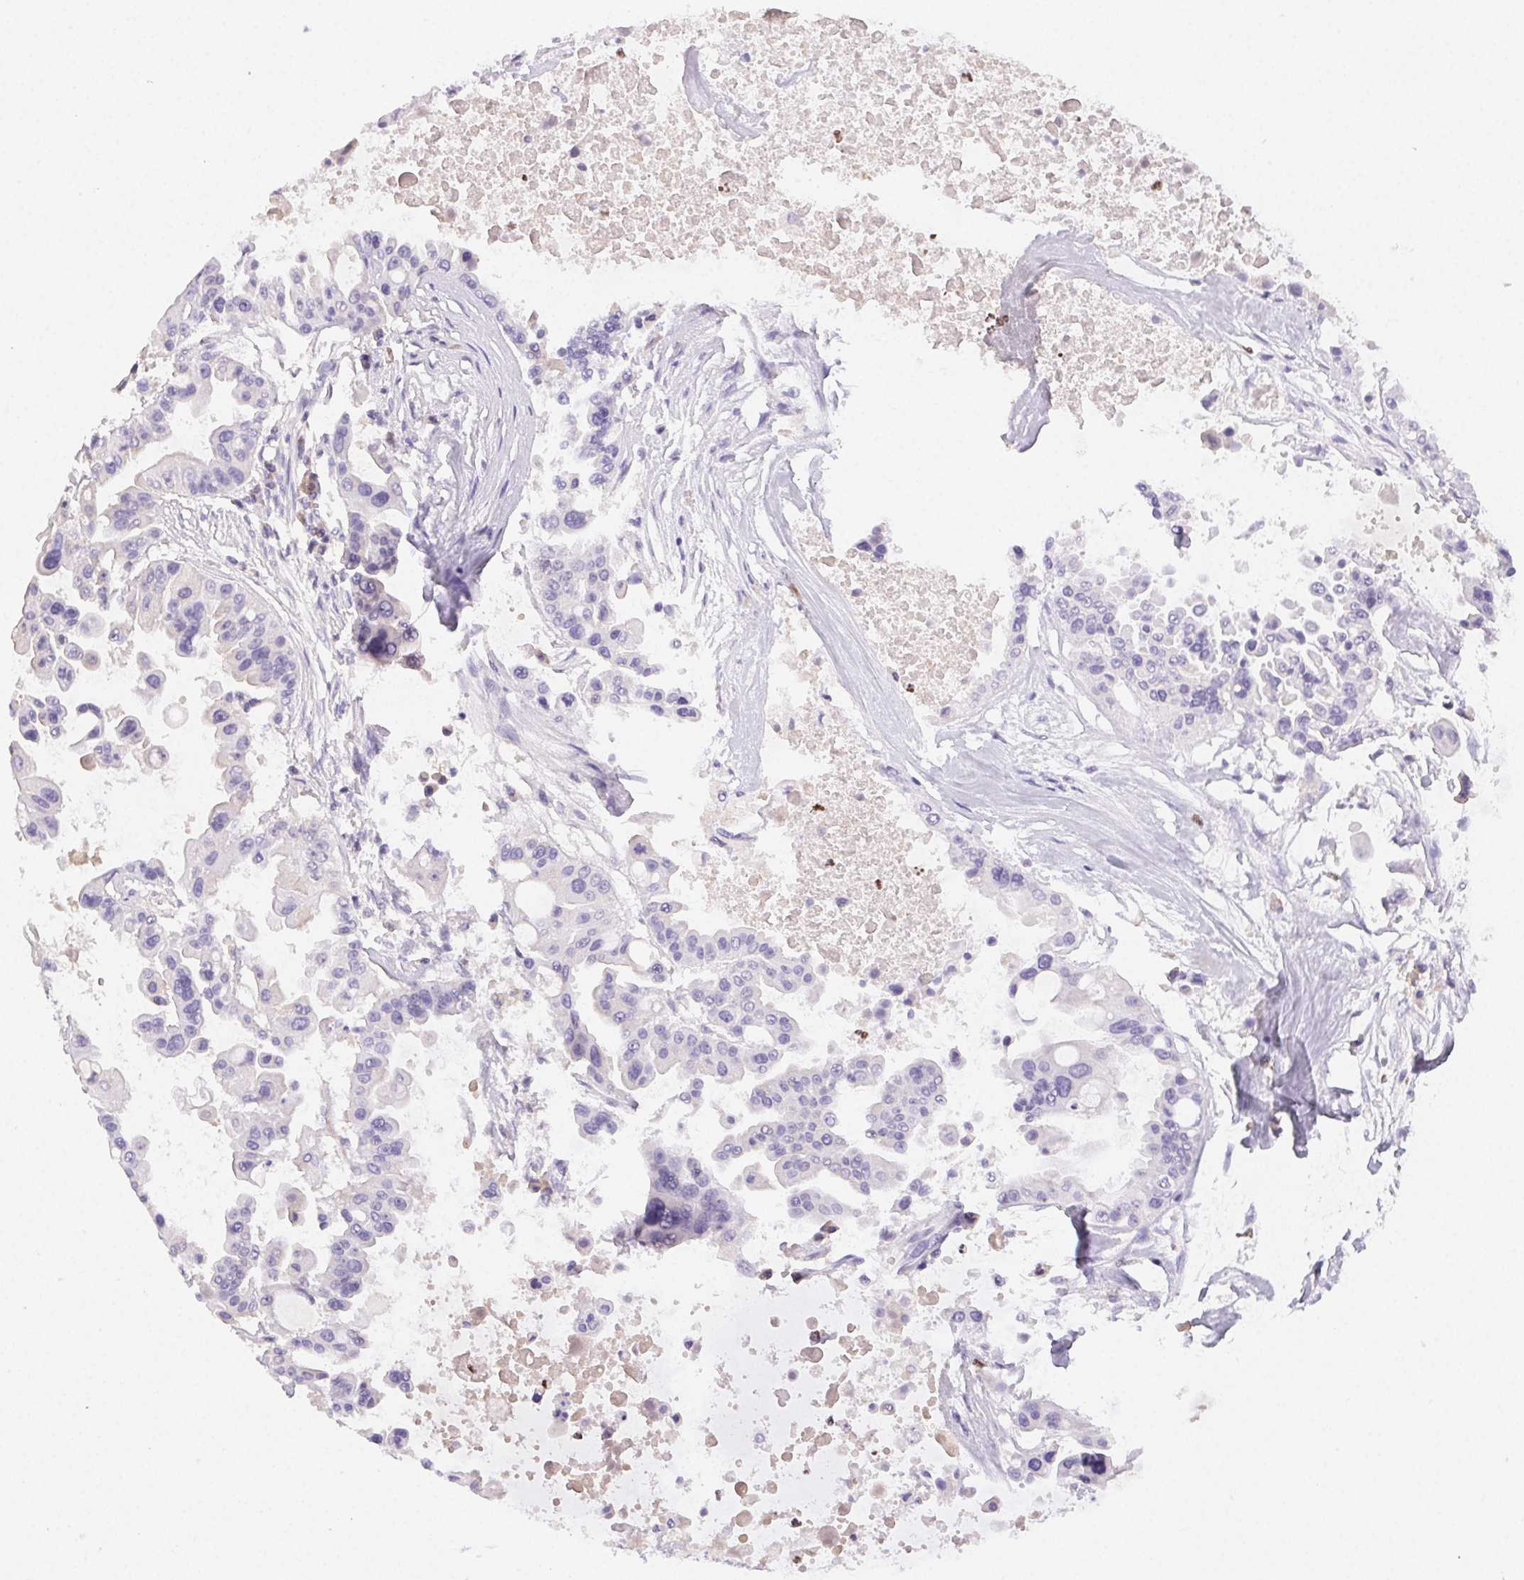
{"staining": {"intensity": "negative", "quantity": "none", "location": "none"}, "tissue": "ovarian cancer", "cell_type": "Tumor cells", "image_type": "cancer", "snomed": [{"axis": "morphology", "description": "Cystadenocarcinoma, serous, NOS"}, {"axis": "topography", "description": "Ovary"}], "caption": "High magnification brightfield microscopy of ovarian serous cystadenocarcinoma stained with DAB (brown) and counterstained with hematoxylin (blue): tumor cells show no significant staining.", "gene": "PADI4", "patient": {"sex": "female", "age": 56}}